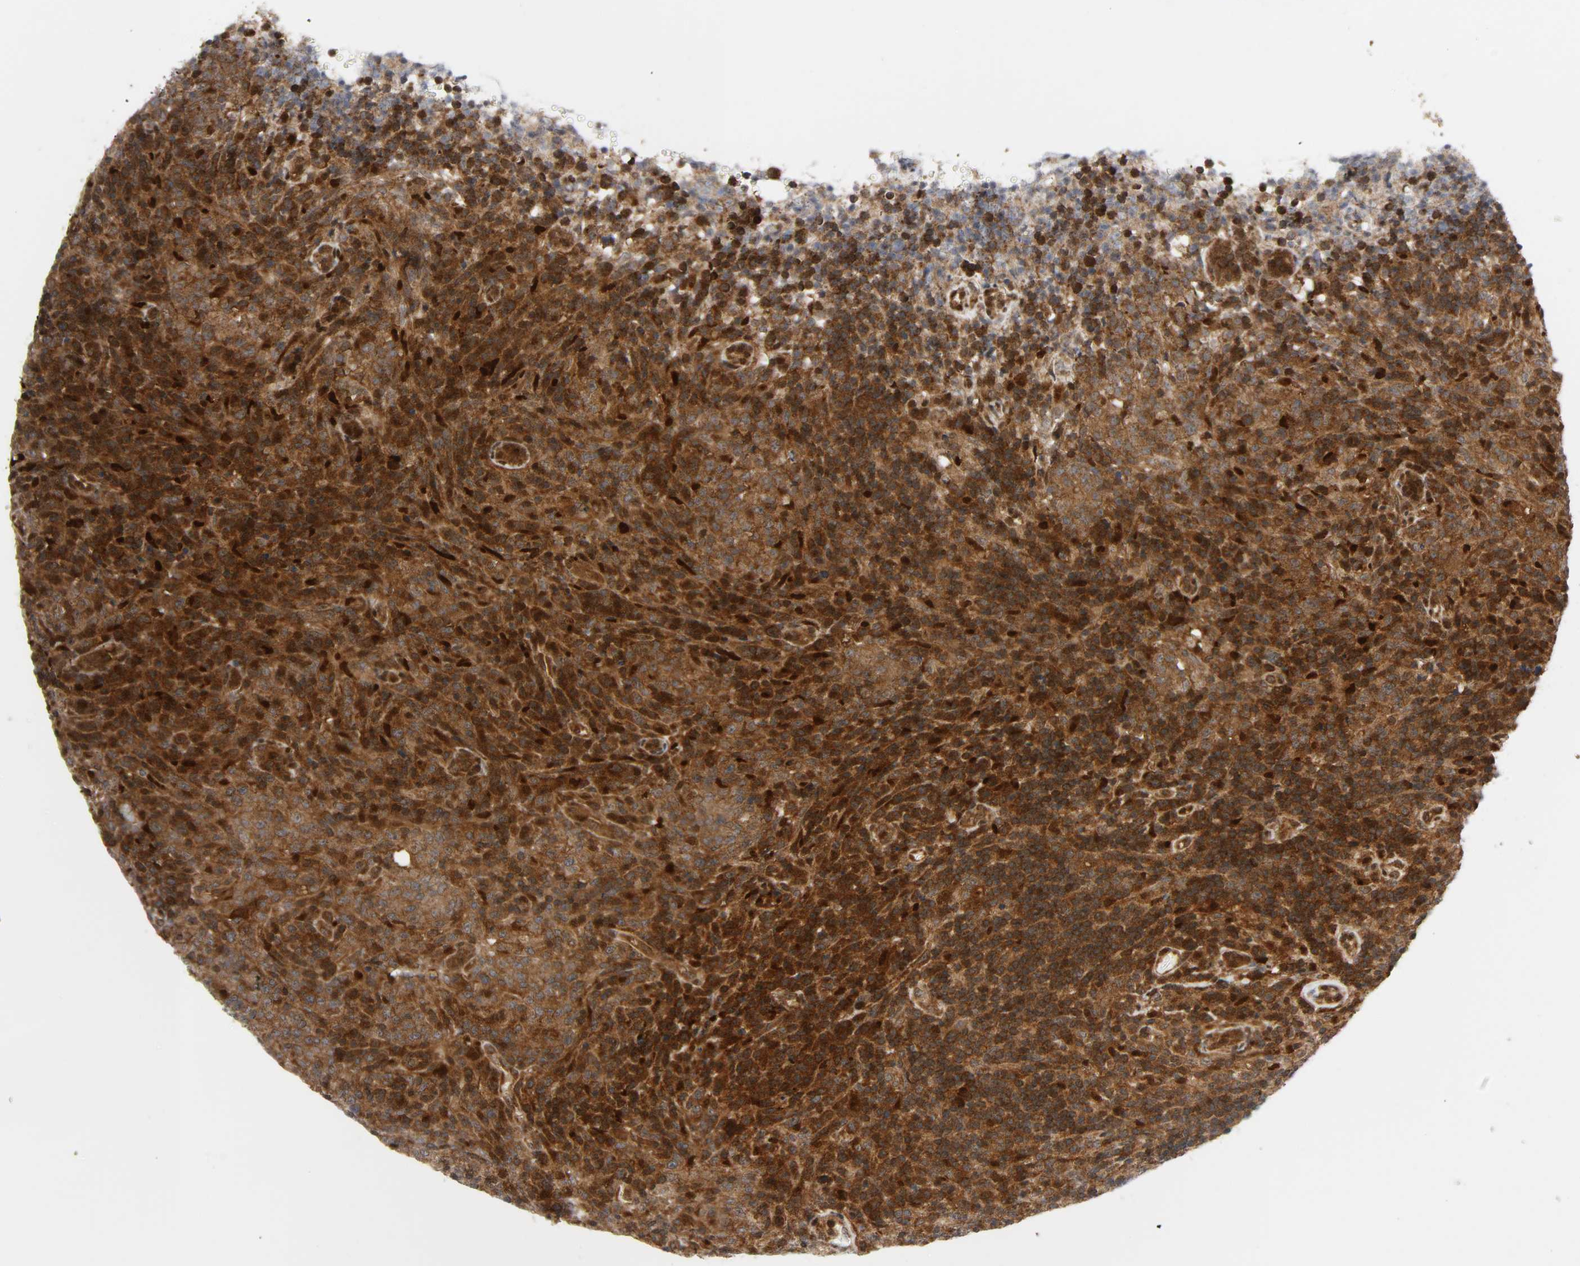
{"staining": {"intensity": "strong", "quantity": ">75%", "location": "cytoplasmic/membranous"}, "tissue": "lymphoma", "cell_type": "Tumor cells", "image_type": "cancer", "snomed": [{"axis": "morphology", "description": "Malignant lymphoma, non-Hodgkin's type, High grade"}, {"axis": "topography", "description": "Lymph node"}], "caption": "Immunohistochemical staining of lymphoma displays high levels of strong cytoplasmic/membranous protein positivity in about >75% of tumor cells.", "gene": "CHUK", "patient": {"sex": "female", "age": 76}}